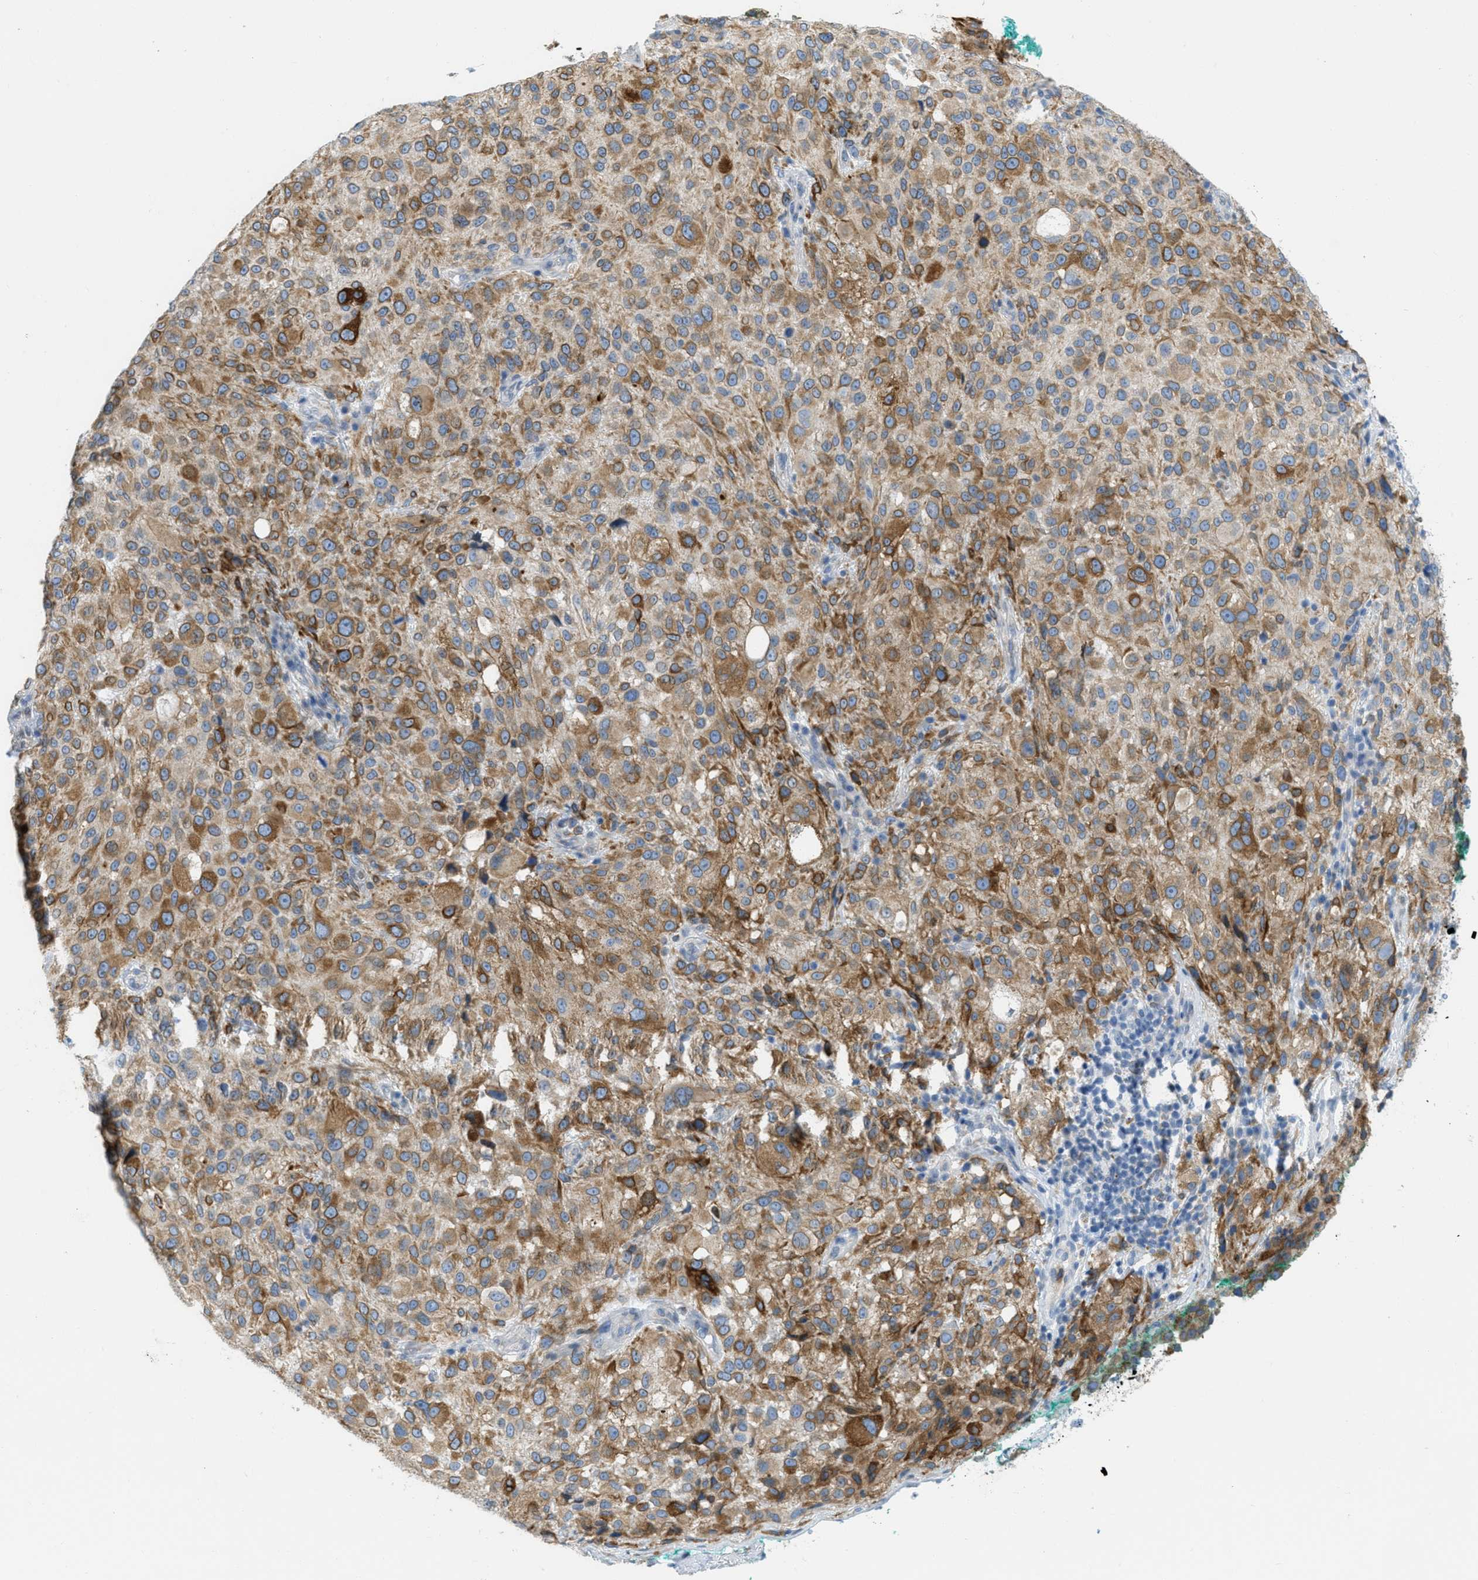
{"staining": {"intensity": "strong", "quantity": "25%-75%", "location": "cytoplasmic/membranous"}, "tissue": "melanoma", "cell_type": "Tumor cells", "image_type": "cancer", "snomed": [{"axis": "morphology", "description": "Necrosis, NOS"}, {"axis": "morphology", "description": "Malignant melanoma, NOS"}, {"axis": "topography", "description": "Skin"}], "caption": "Melanoma tissue reveals strong cytoplasmic/membranous positivity in approximately 25%-75% of tumor cells (Brightfield microscopy of DAB IHC at high magnification).", "gene": "TEX264", "patient": {"sex": "female", "age": 87}}